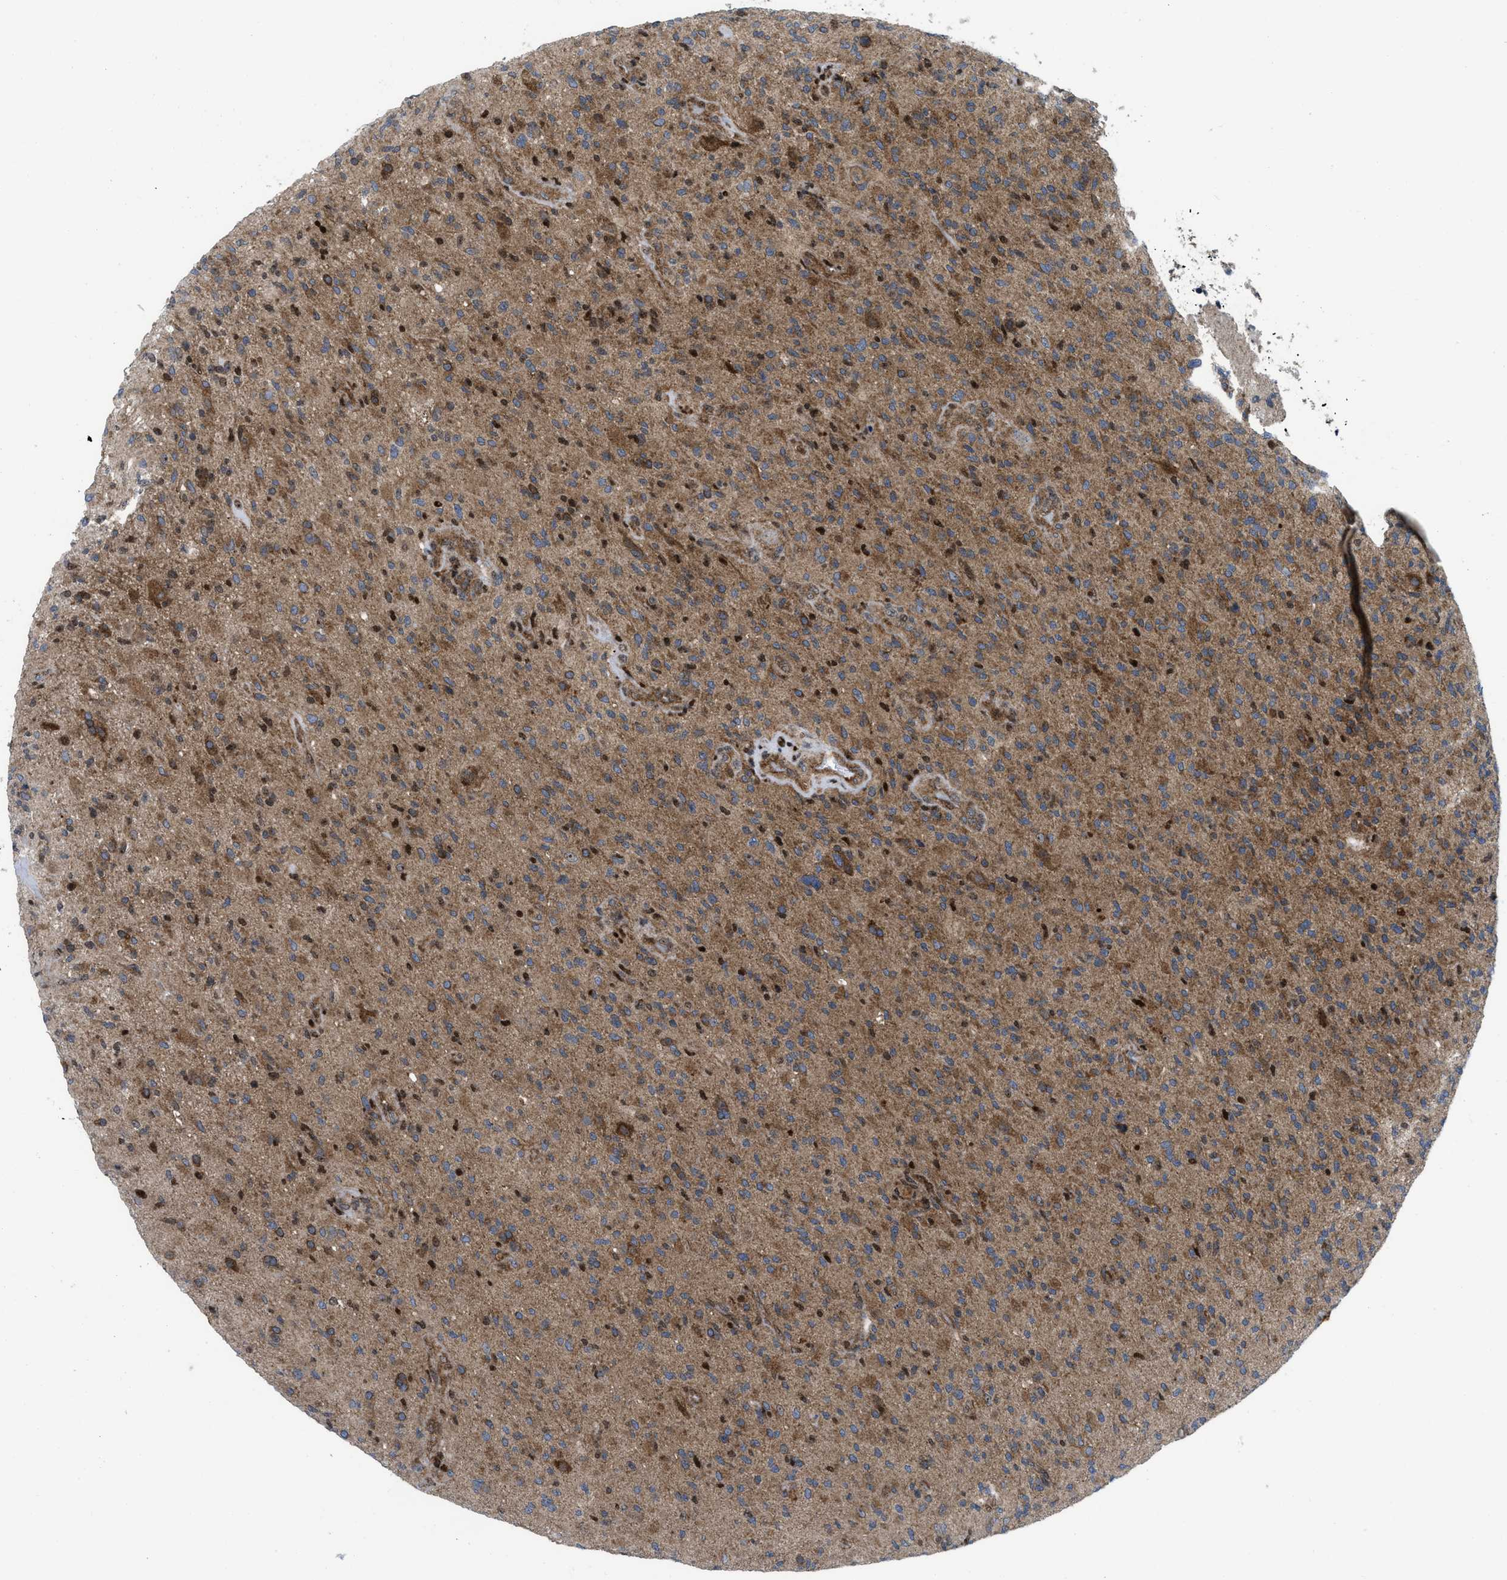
{"staining": {"intensity": "moderate", "quantity": ">75%", "location": "cytoplasmic/membranous,nuclear"}, "tissue": "glioma", "cell_type": "Tumor cells", "image_type": "cancer", "snomed": [{"axis": "morphology", "description": "Glioma, malignant, High grade"}, {"axis": "topography", "description": "Brain"}], "caption": "Protein staining of glioma tissue shows moderate cytoplasmic/membranous and nuclear expression in approximately >75% of tumor cells.", "gene": "PPP2CB", "patient": {"sex": "male", "age": 71}}